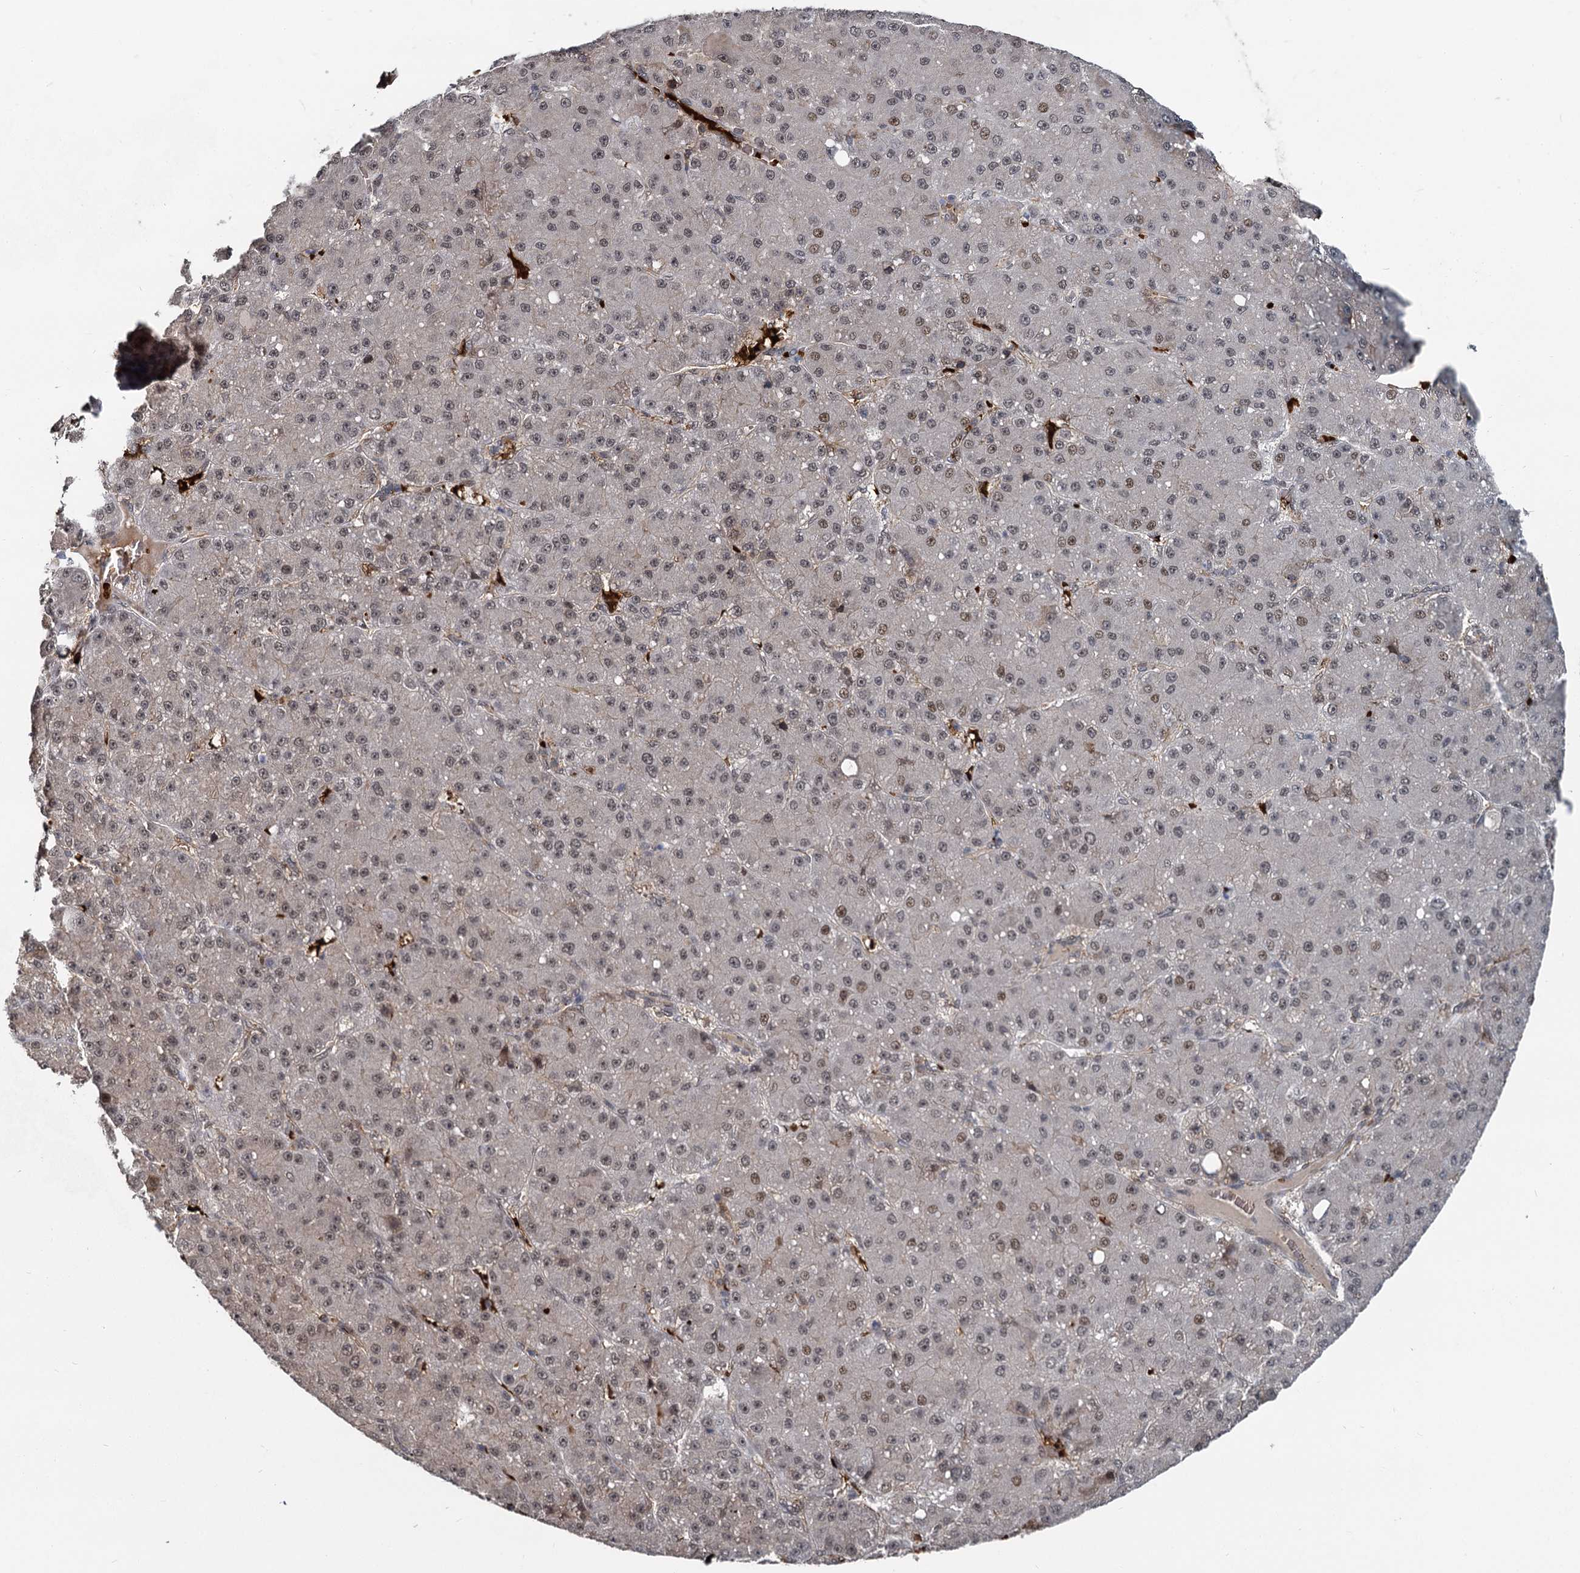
{"staining": {"intensity": "weak", "quantity": ">75%", "location": "nuclear"}, "tissue": "liver cancer", "cell_type": "Tumor cells", "image_type": "cancer", "snomed": [{"axis": "morphology", "description": "Carcinoma, Hepatocellular, NOS"}, {"axis": "topography", "description": "Liver"}], "caption": "Liver cancer (hepatocellular carcinoma) stained with DAB (3,3'-diaminobenzidine) IHC displays low levels of weak nuclear expression in about >75% of tumor cells.", "gene": "FANCI", "patient": {"sex": "male", "age": 67}}